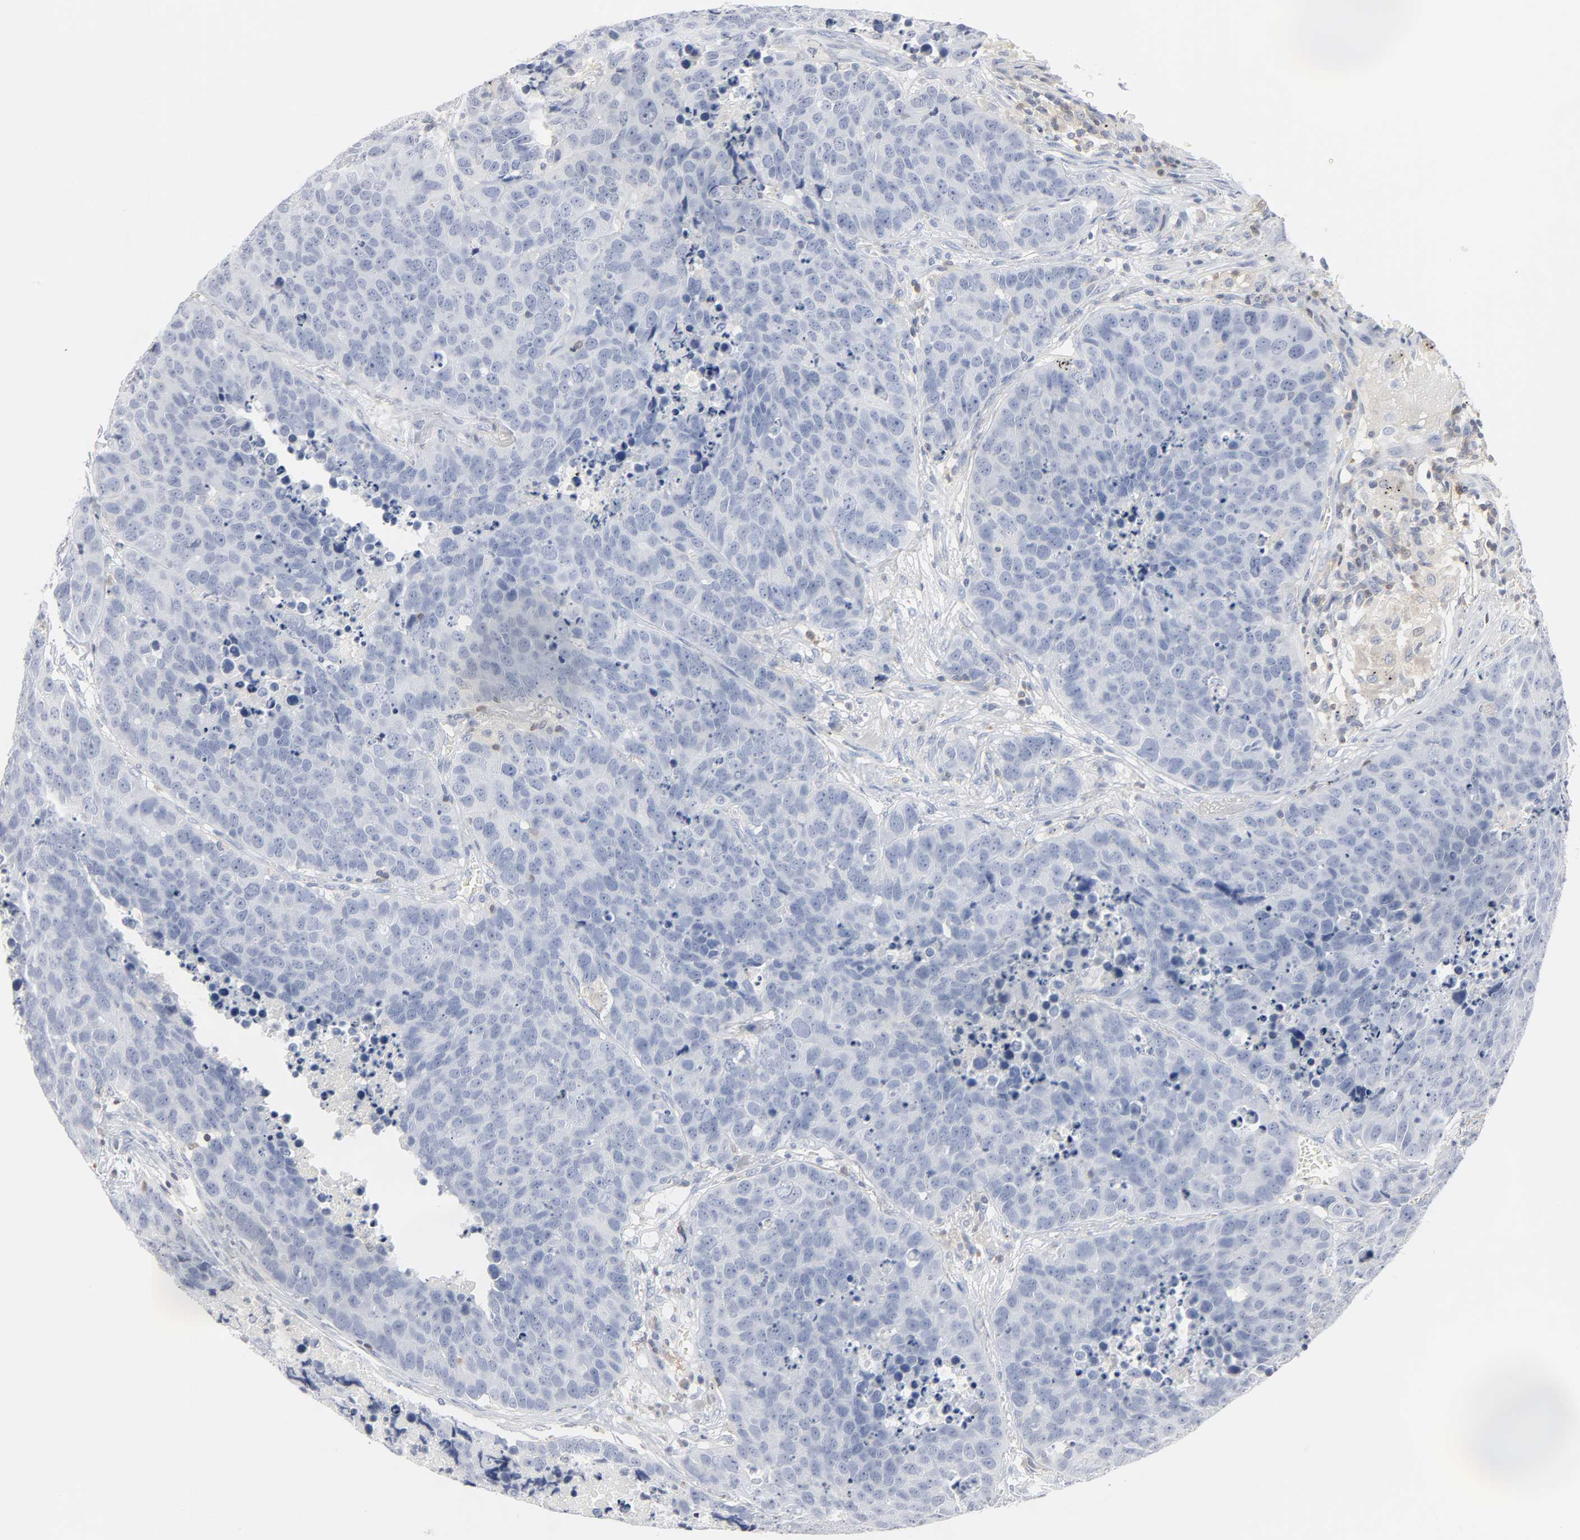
{"staining": {"intensity": "negative", "quantity": "none", "location": "none"}, "tissue": "carcinoid", "cell_type": "Tumor cells", "image_type": "cancer", "snomed": [{"axis": "morphology", "description": "Carcinoid, malignant, NOS"}, {"axis": "topography", "description": "Lung"}], "caption": "Immunohistochemistry (IHC) photomicrograph of human malignant carcinoid stained for a protein (brown), which displays no expression in tumor cells. (DAB (3,3'-diaminobenzidine) immunohistochemistry (IHC) with hematoxylin counter stain).", "gene": "PTK2B", "patient": {"sex": "male", "age": 60}}